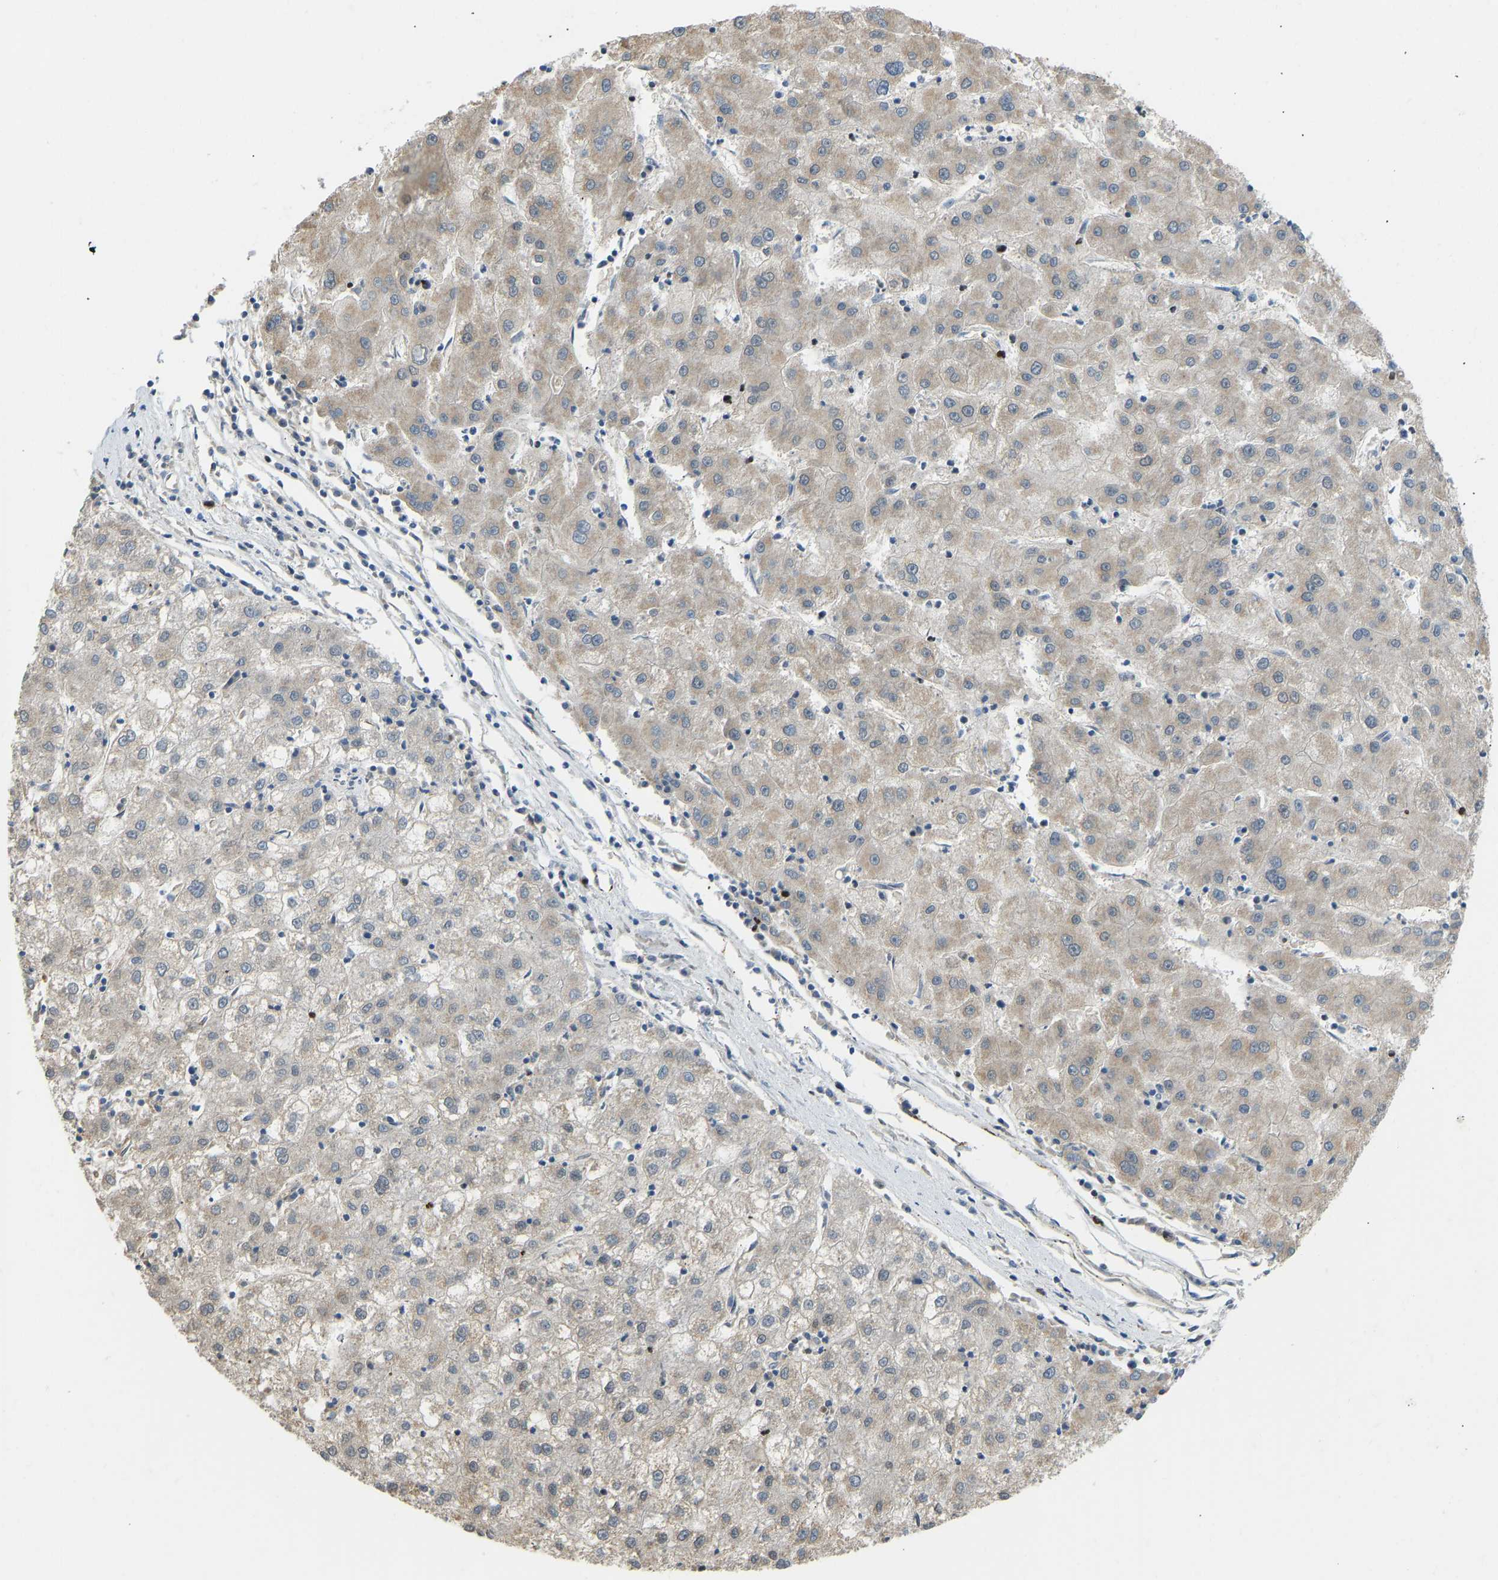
{"staining": {"intensity": "weak", "quantity": "25%-75%", "location": "cytoplasmic/membranous"}, "tissue": "liver cancer", "cell_type": "Tumor cells", "image_type": "cancer", "snomed": [{"axis": "morphology", "description": "Carcinoma, Hepatocellular, NOS"}, {"axis": "topography", "description": "Liver"}], "caption": "Liver hepatocellular carcinoma was stained to show a protein in brown. There is low levels of weak cytoplasmic/membranous staining in about 25%-75% of tumor cells. (DAB (3,3'-diaminobenzidine) IHC, brown staining for protein, blue staining for nuclei).", "gene": "ZSCAN20", "patient": {"sex": "male", "age": 72}}